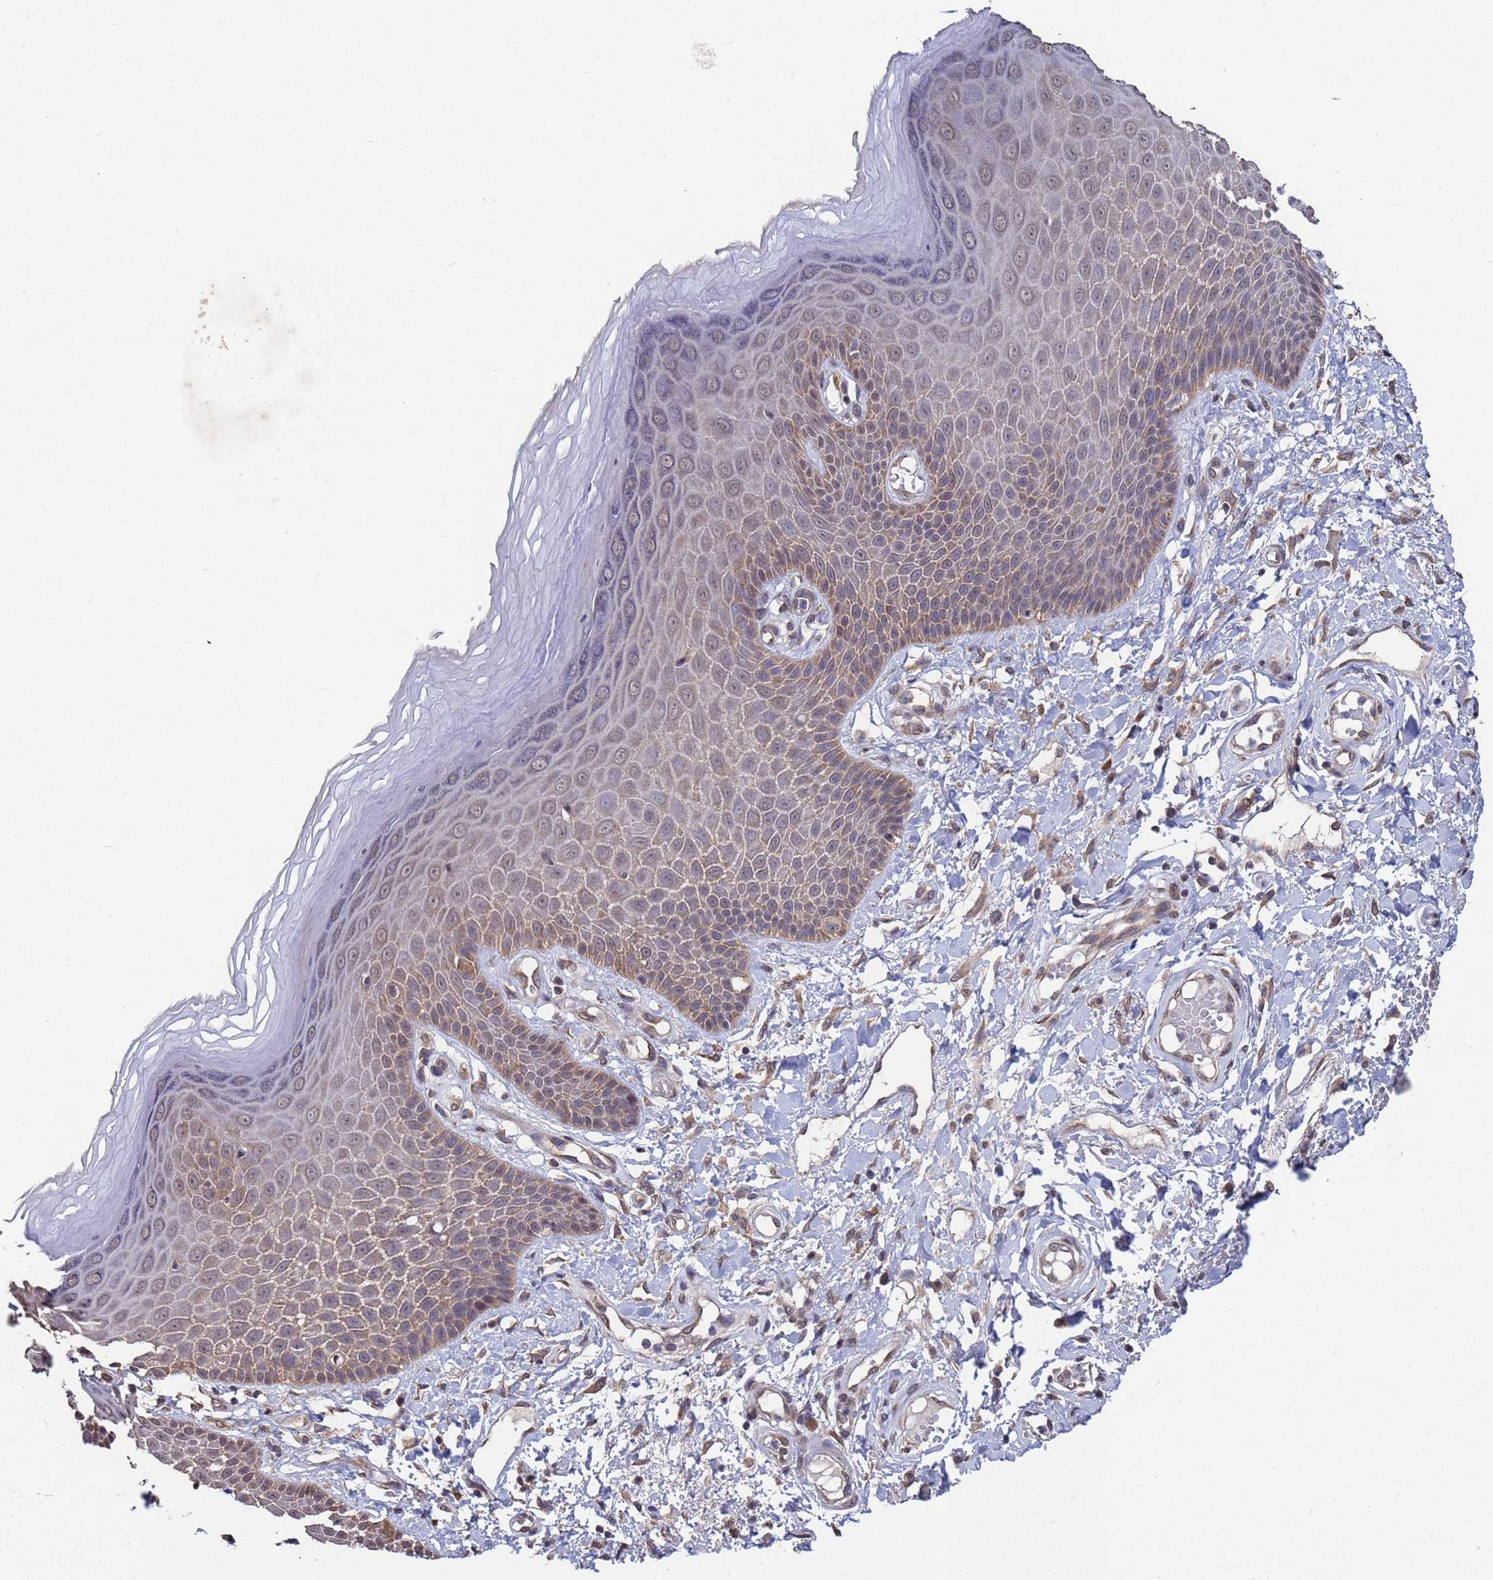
{"staining": {"intensity": "weak", "quantity": ">75%", "location": "cytoplasmic/membranous"}, "tissue": "skin", "cell_type": "Epidermal cells", "image_type": "normal", "snomed": [{"axis": "morphology", "description": "Normal tissue, NOS"}, {"axis": "topography", "description": "Anal"}], "caption": "Immunohistochemistry of unremarkable skin displays low levels of weak cytoplasmic/membranous expression in approximately >75% of epidermal cells.", "gene": "CFAP119", "patient": {"sex": "male", "age": 78}}